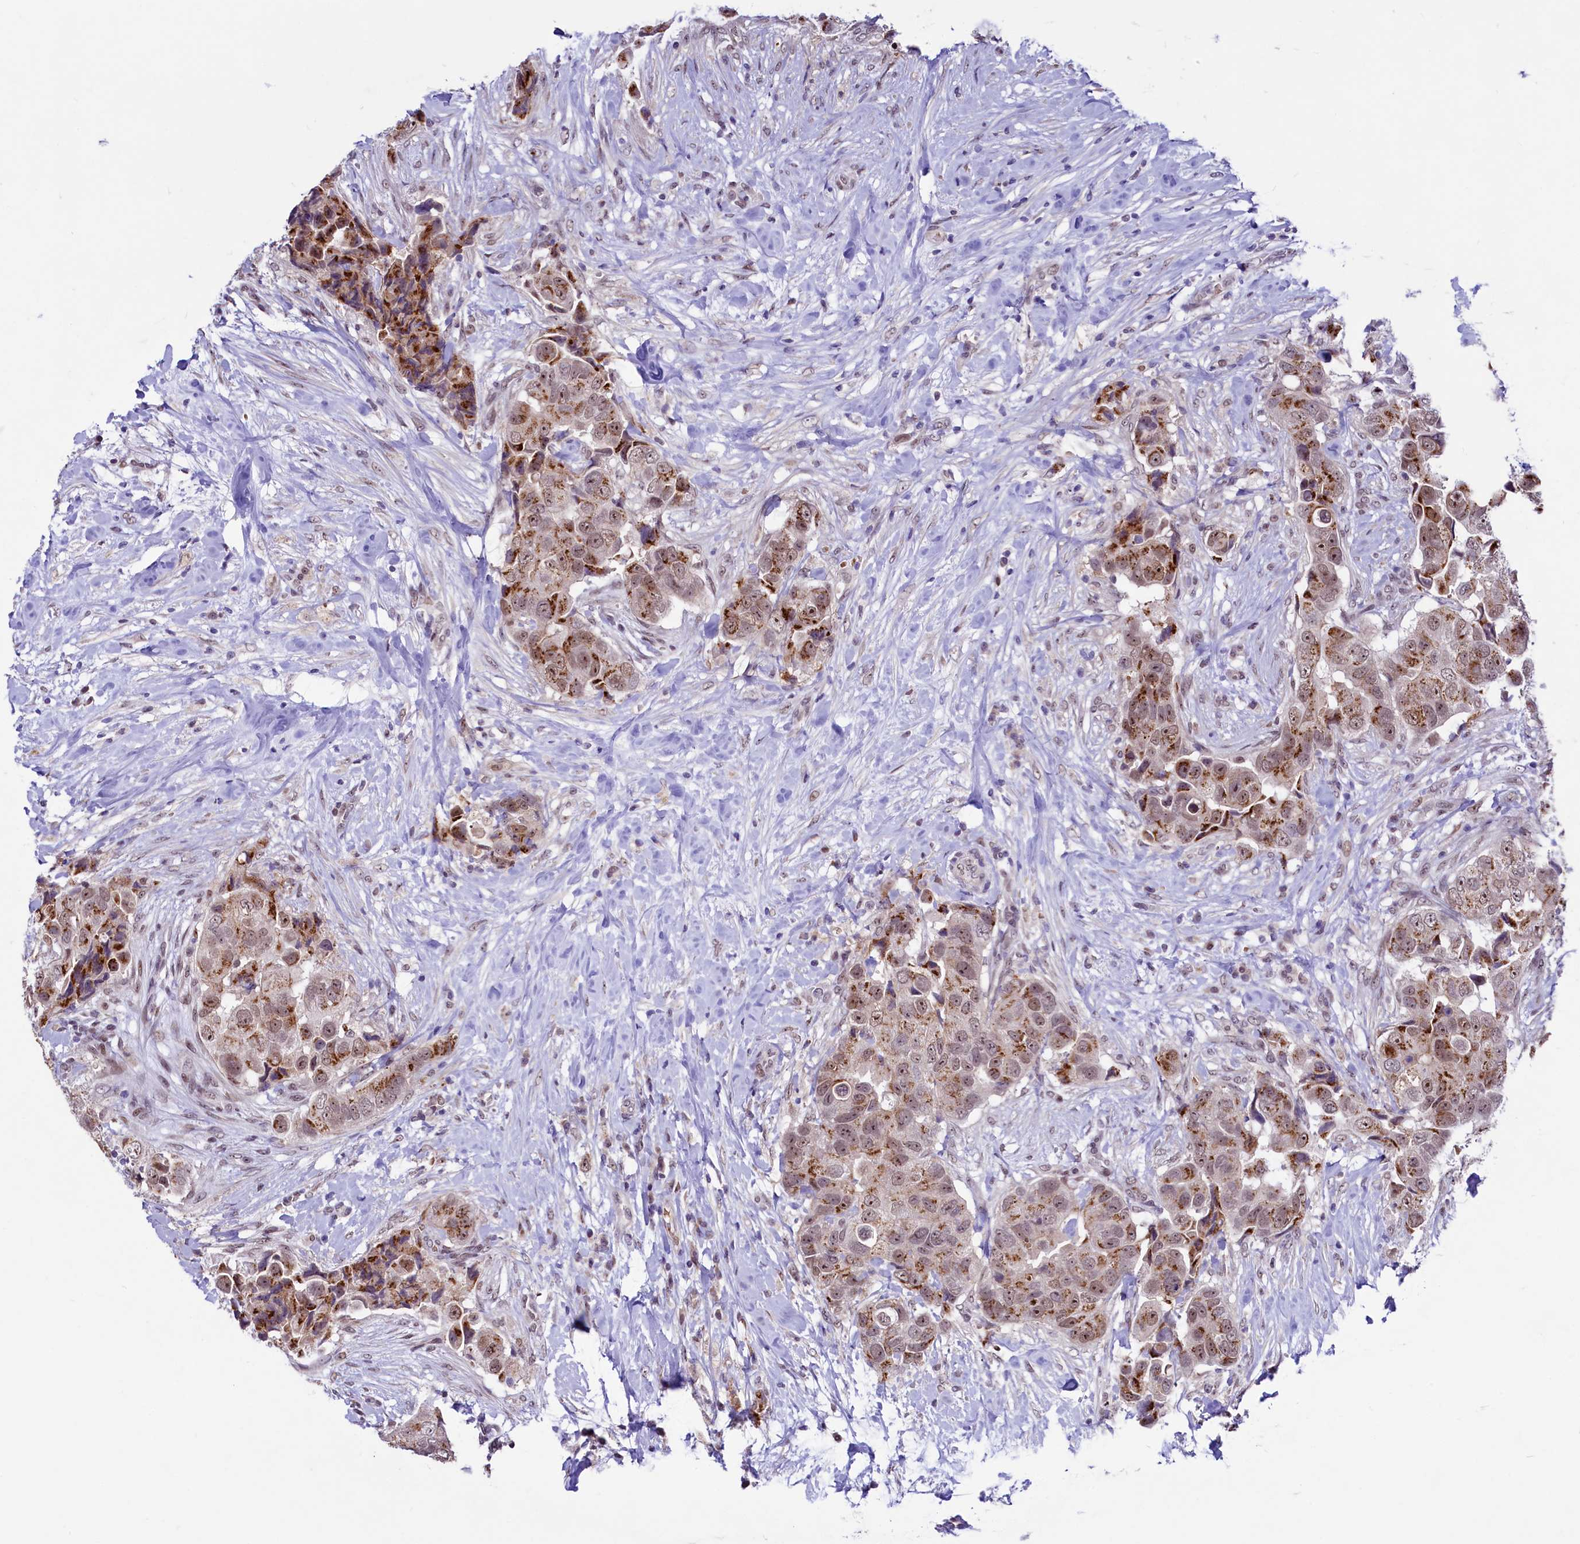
{"staining": {"intensity": "moderate", "quantity": ">75%", "location": "cytoplasmic/membranous,nuclear"}, "tissue": "breast cancer", "cell_type": "Tumor cells", "image_type": "cancer", "snomed": [{"axis": "morphology", "description": "Normal tissue, NOS"}, {"axis": "morphology", "description": "Duct carcinoma"}, {"axis": "topography", "description": "Breast"}], "caption": "Immunohistochemistry micrograph of neoplastic tissue: human infiltrating ductal carcinoma (breast) stained using immunohistochemistry displays medium levels of moderate protein expression localized specifically in the cytoplasmic/membranous and nuclear of tumor cells, appearing as a cytoplasmic/membranous and nuclear brown color.", "gene": "LEUTX", "patient": {"sex": "female", "age": 62}}